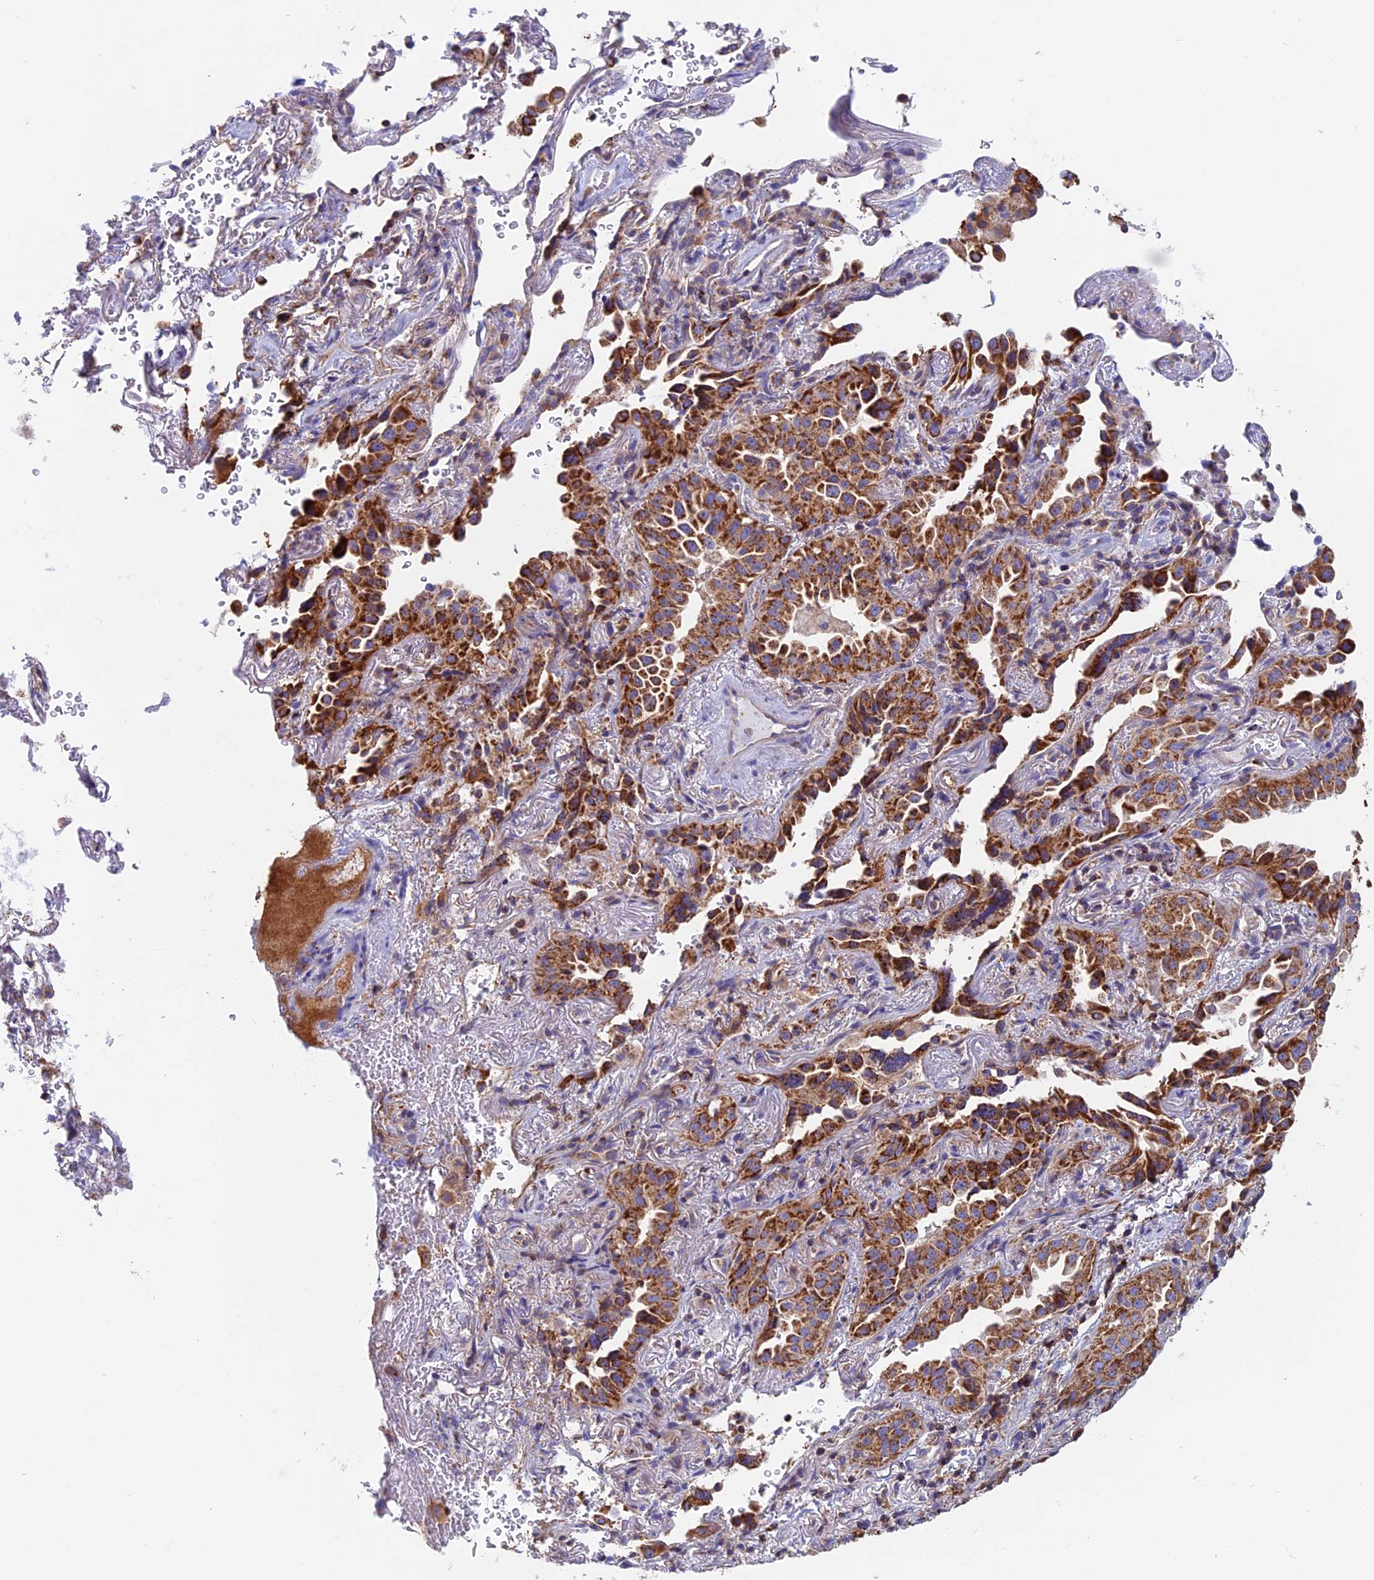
{"staining": {"intensity": "strong", "quantity": ">75%", "location": "cytoplasmic/membranous"}, "tissue": "lung cancer", "cell_type": "Tumor cells", "image_type": "cancer", "snomed": [{"axis": "morphology", "description": "Adenocarcinoma, NOS"}, {"axis": "topography", "description": "Lung"}], "caption": "Tumor cells exhibit strong cytoplasmic/membranous staining in about >75% of cells in lung adenocarcinoma.", "gene": "HSD17B8", "patient": {"sex": "female", "age": 69}}